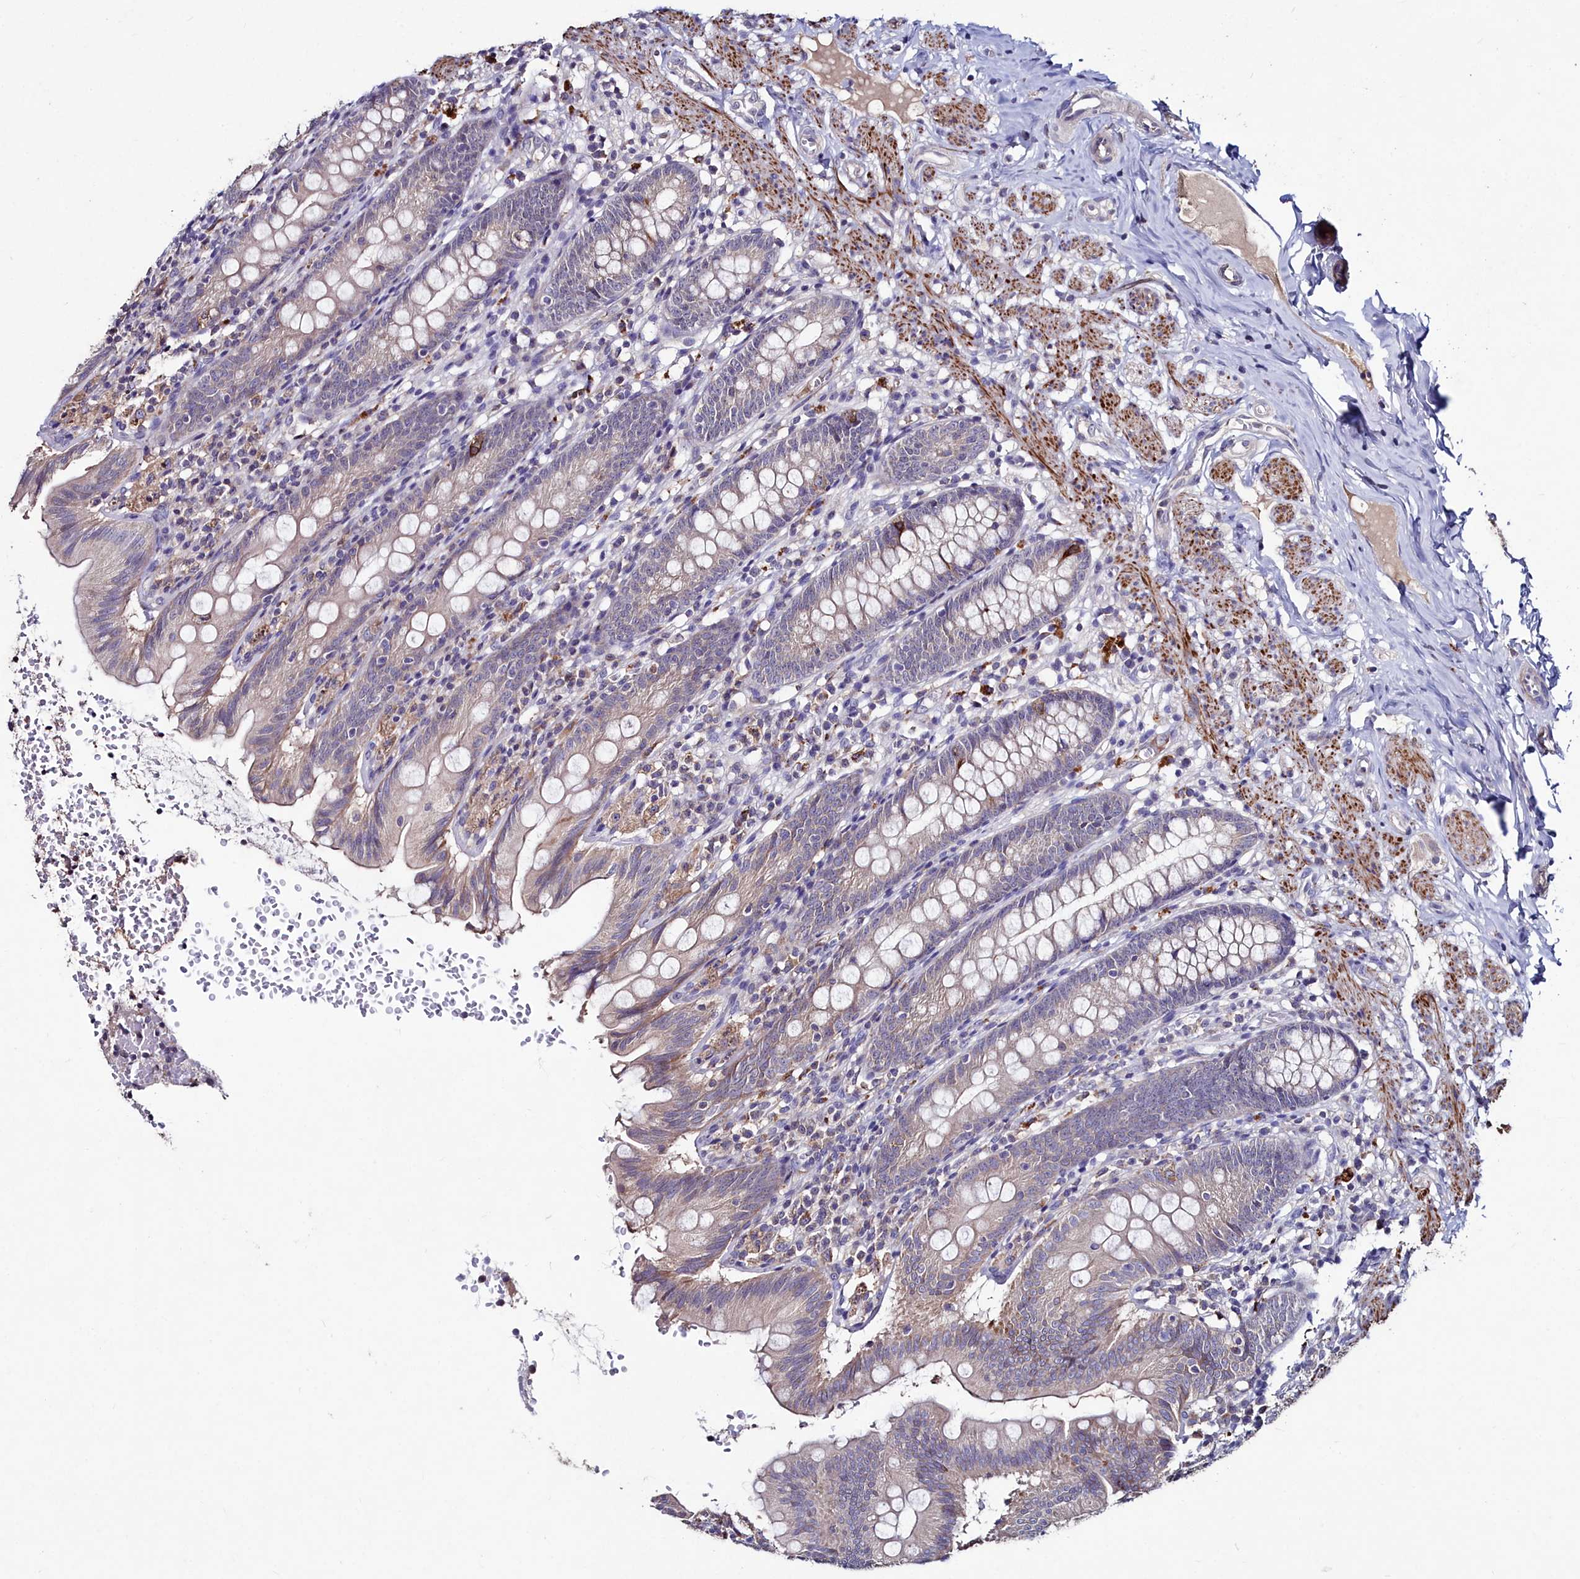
{"staining": {"intensity": "moderate", "quantity": "<25%", "location": "cytoplasmic/membranous"}, "tissue": "appendix", "cell_type": "Glandular cells", "image_type": "normal", "snomed": [{"axis": "morphology", "description": "Normal tissue, NOS"}, {"axis": "topography", "description": "Appendix"}], "caption": "A photomicrograph showing moderate cytoplasmic/membranous staining in about <25% of glandular cells in benign appendix, as visualized by brown immunohistochemical staining.", "gene": "AMBRA1", "patient": {"sex": "male", "age": 55}}